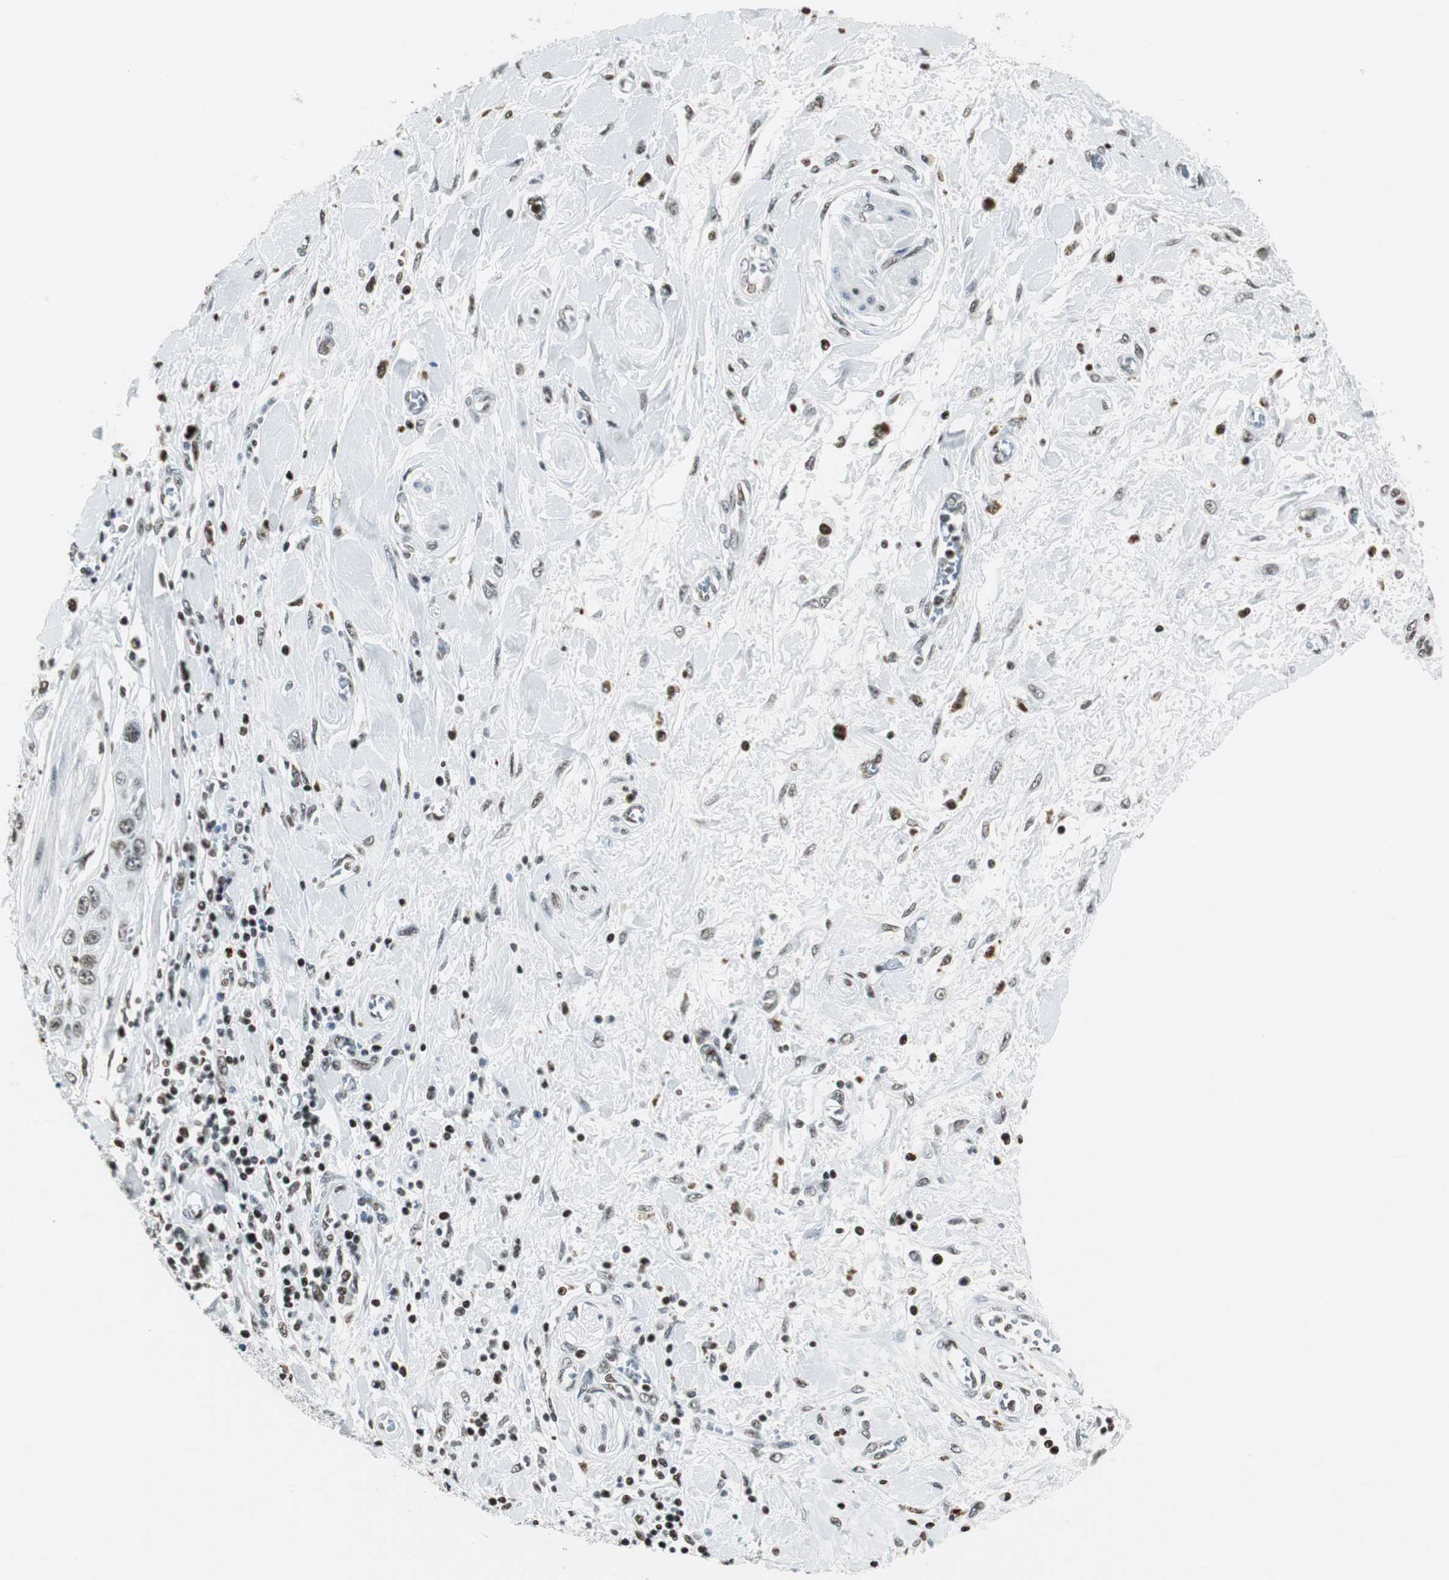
{"staining": {"intensity": "moderate", "quantity": "25%-75%", "location": "nuclear"}, "tissue": "pancreatic cancer", "cell_type": "Tumor cells", "image_type": "cancer", "snomed": [{"axis": "morphology", "description": "Adenocarcinoma, NOS"}, {"axis": "topography", "description": "Pancreas"}], "caption": "IHC image of pancreatic adenocarcinoma stained for a protein (brown), which shows medium levels of moderate nuclear expression in about 25%-75% of tumor cells.", "gene": "RBBP4", "patient": {"sex": "female", "age": 70}}